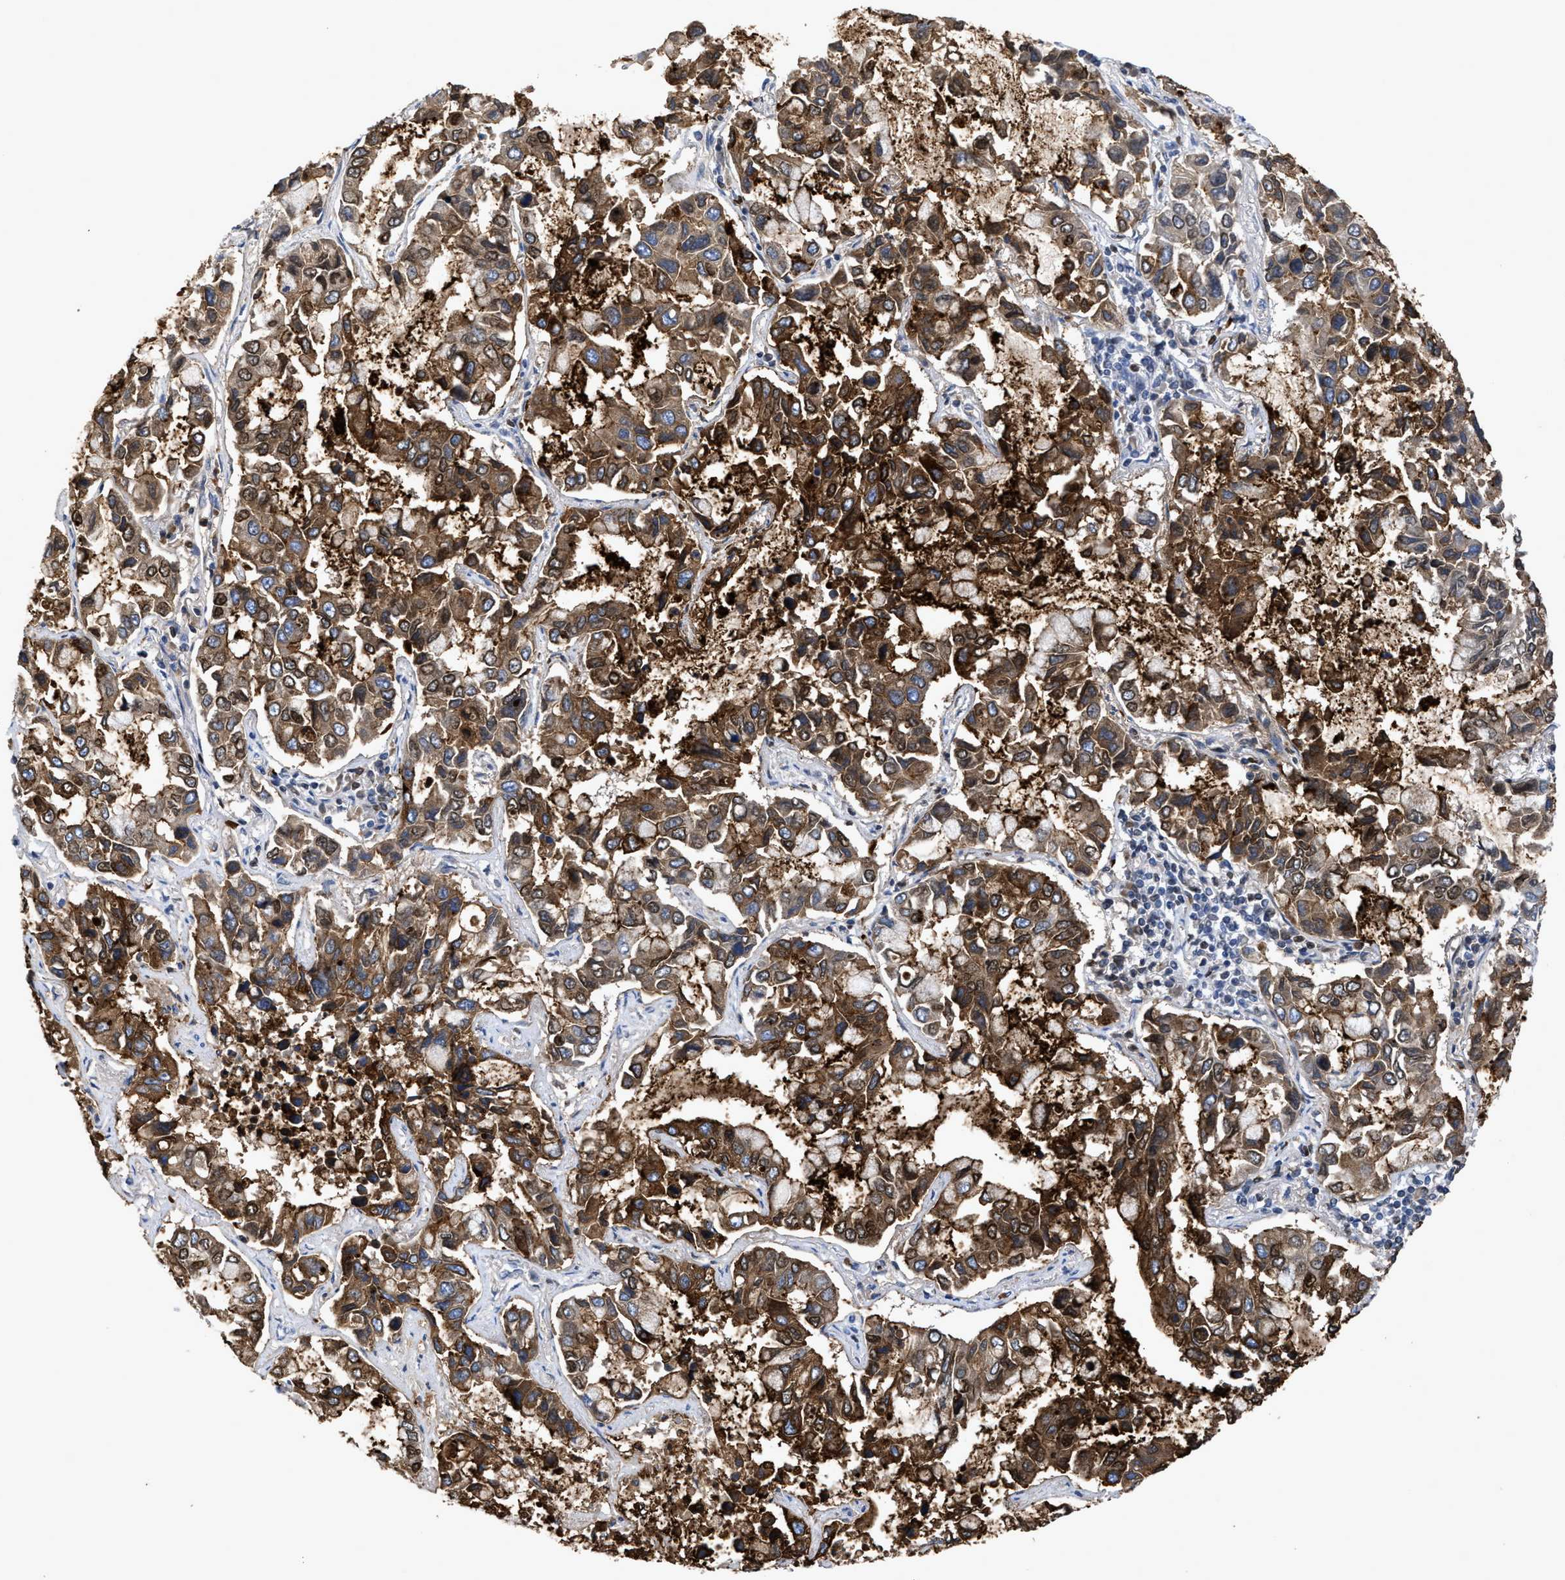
{"staining": {"intensity": "strong", "quantity": ">75%", "location": "cytoplasmic/membranous"}, "tissue": "lung cancer", "cell_type": "Tumor cells", "image_type": "cancer", "snomed": [{"axis": "morphology", "description": "Adenocarcinoma, NOS"}, {"axis": "topography", "description": "Lung"}], "caption": "DAB immunohistochemical staining of human adenocarcinoma (lung) reveals strong cytoplasmic/membranous protein expression in about >75% of tumor cells.", "gene": "CEACAM5", "patient": {"sex": "male", "age": 64}}